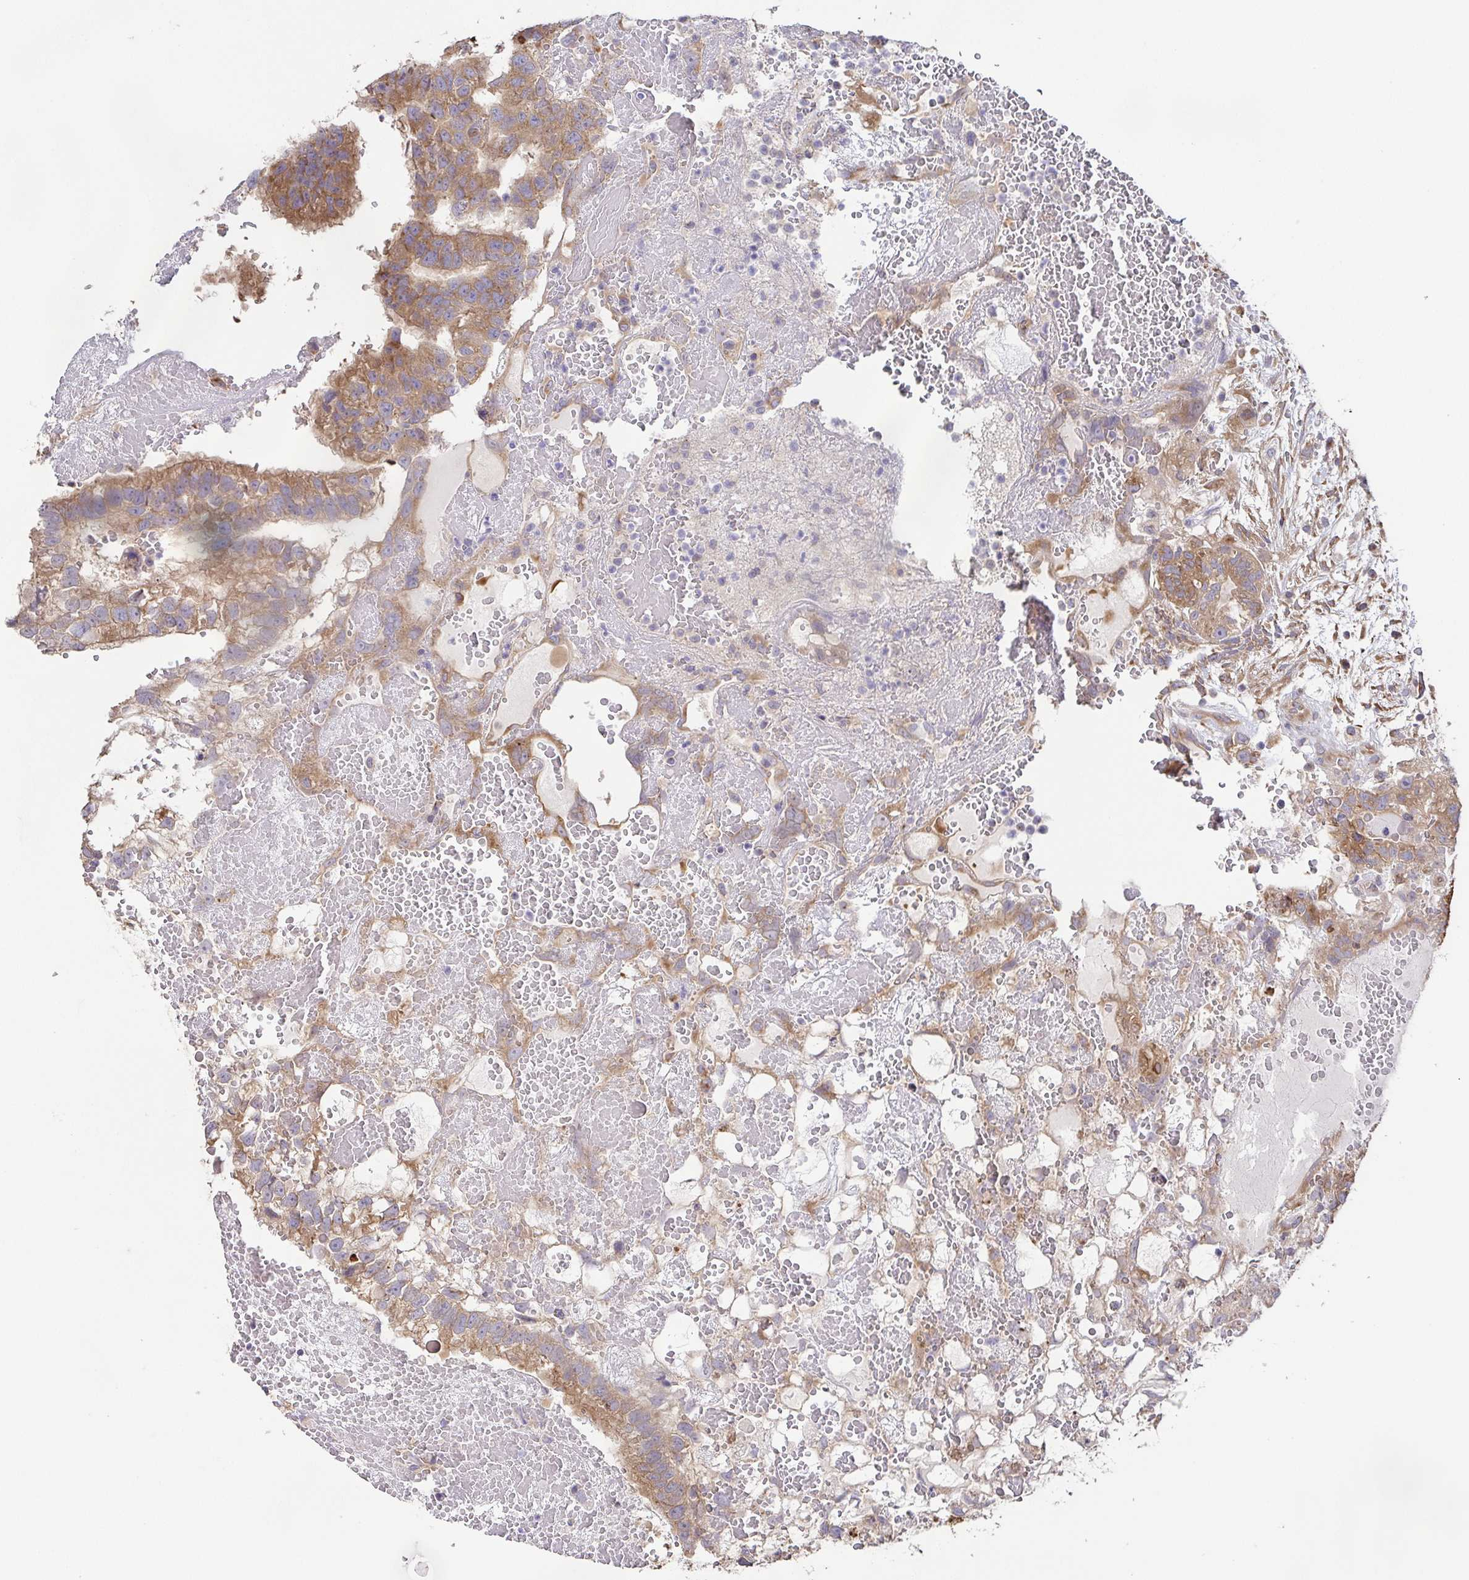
{"staining": {"intensity": "moderate", "quantity": ">75%", "location": "cytoplasmic/membranous"}, "tissue": "testis cancer", "cell_type": "Tumor cells", "image_type": "cancer", "snomed": [{"axis": "morphology", "description": "Normal tissue, NOS"}, {"axis": "morphology", "description": "Carcinoma, Embryonal, NOS"}, {"axis": "topography", "description": "Testis"}], "caption": "There is medium levels of moderate cytoplasmic/membranous positivity in tumor cells of embryonal carcinoma (testis), as demonstrated by immunohistochemical staining (brown color).", "gene": "EIF3D", "patient": {"sex": "male", "age": 32}}